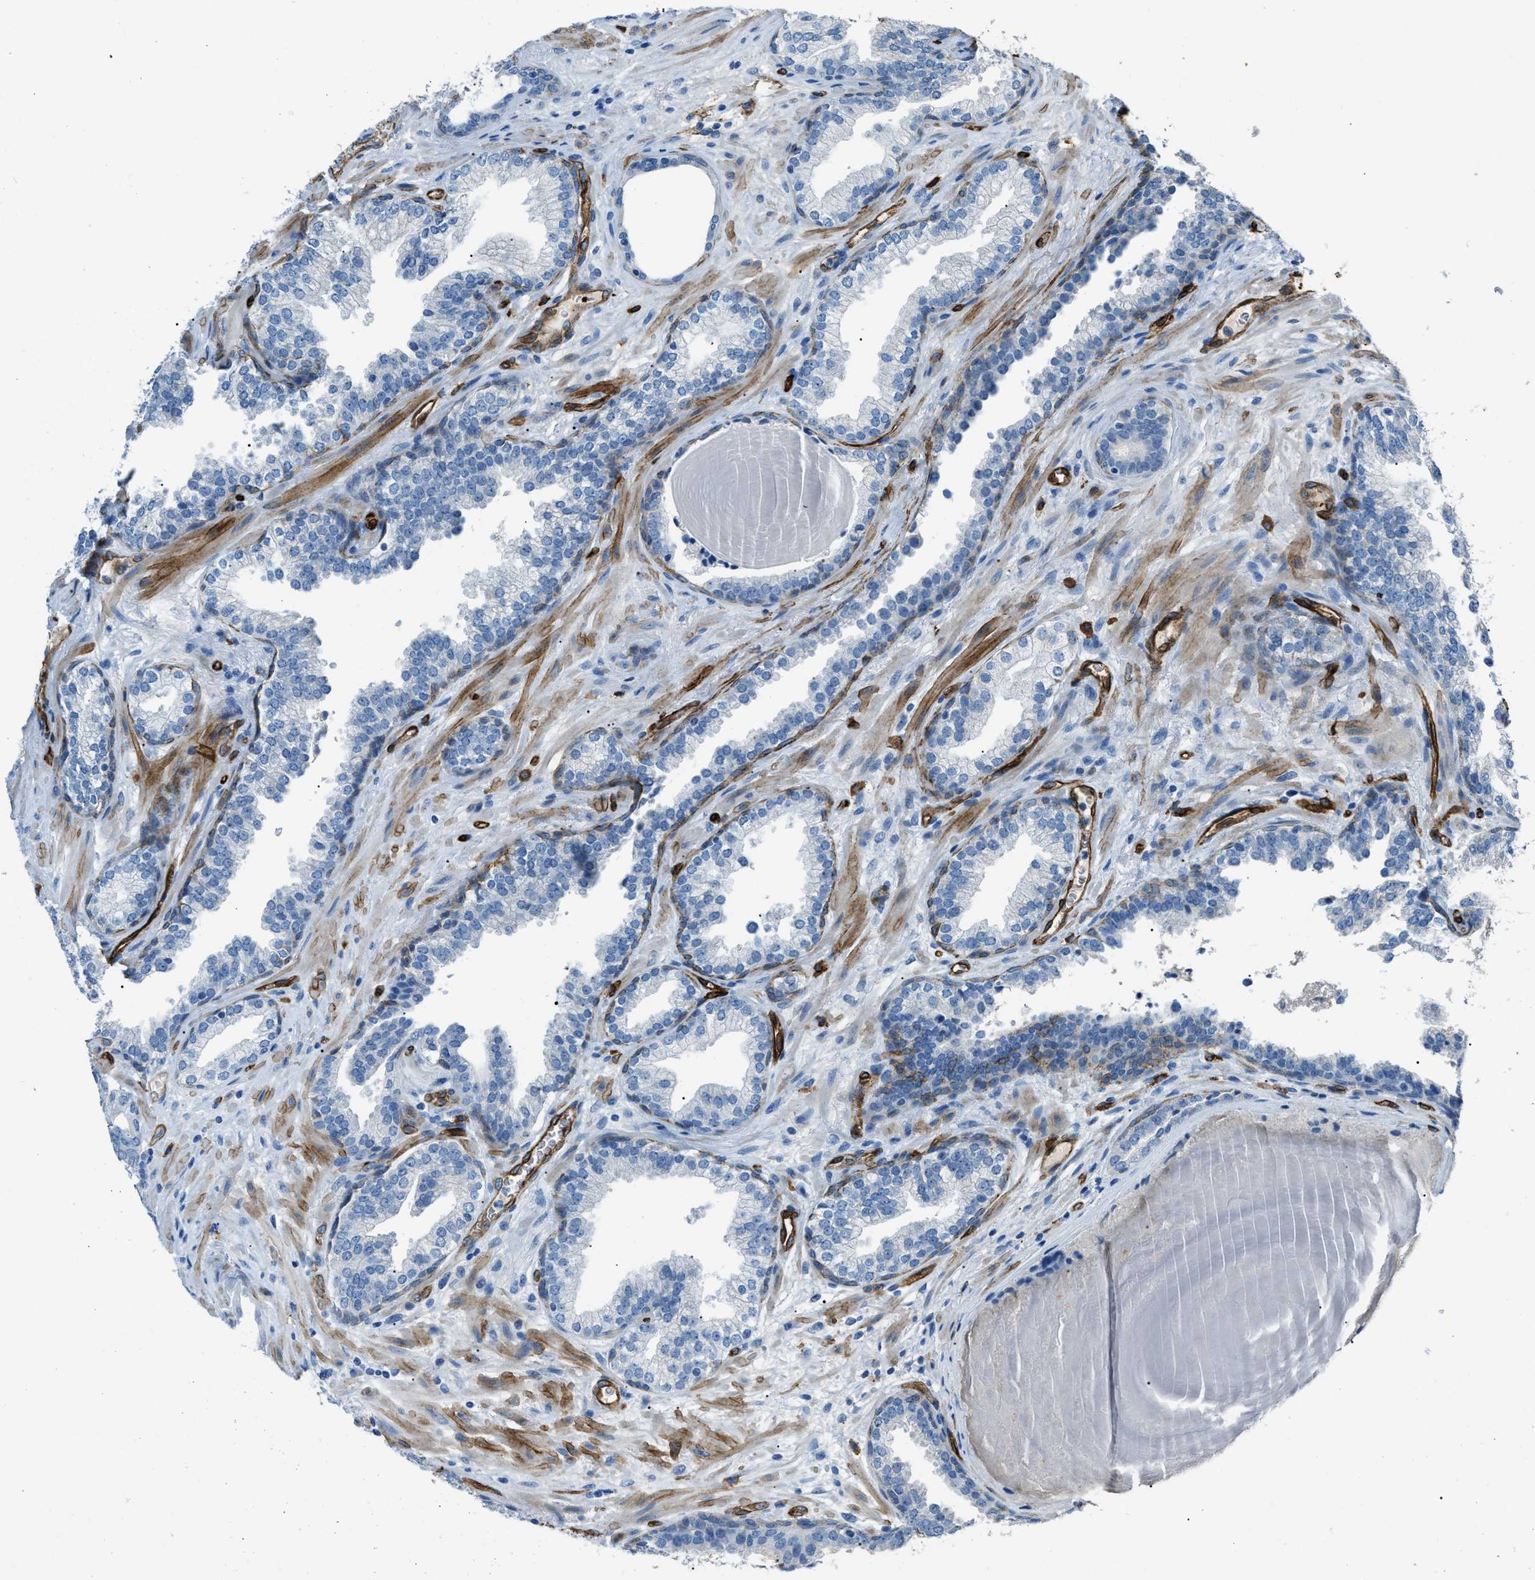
{"staining": {"intensity": "negative", "quantity": "none", "location": "none"}, "tissue": "prostate cancer", "cell_type": "Tumor cells", "image_type": "cancer", "snomed": [{"axis": "morphology", "description": "Adenocarcinoma, Low grade"}, {"axis": "topography", "description": "Prostate"}], "caption": "Low-grade adenocarcinoma (prostate) stained for a protein using immunohistochemistry (IHC) demonstrates no positivity tumor cells.", "gene": "SLC22A15", "patient": {"sex": "male", "age": 65}}